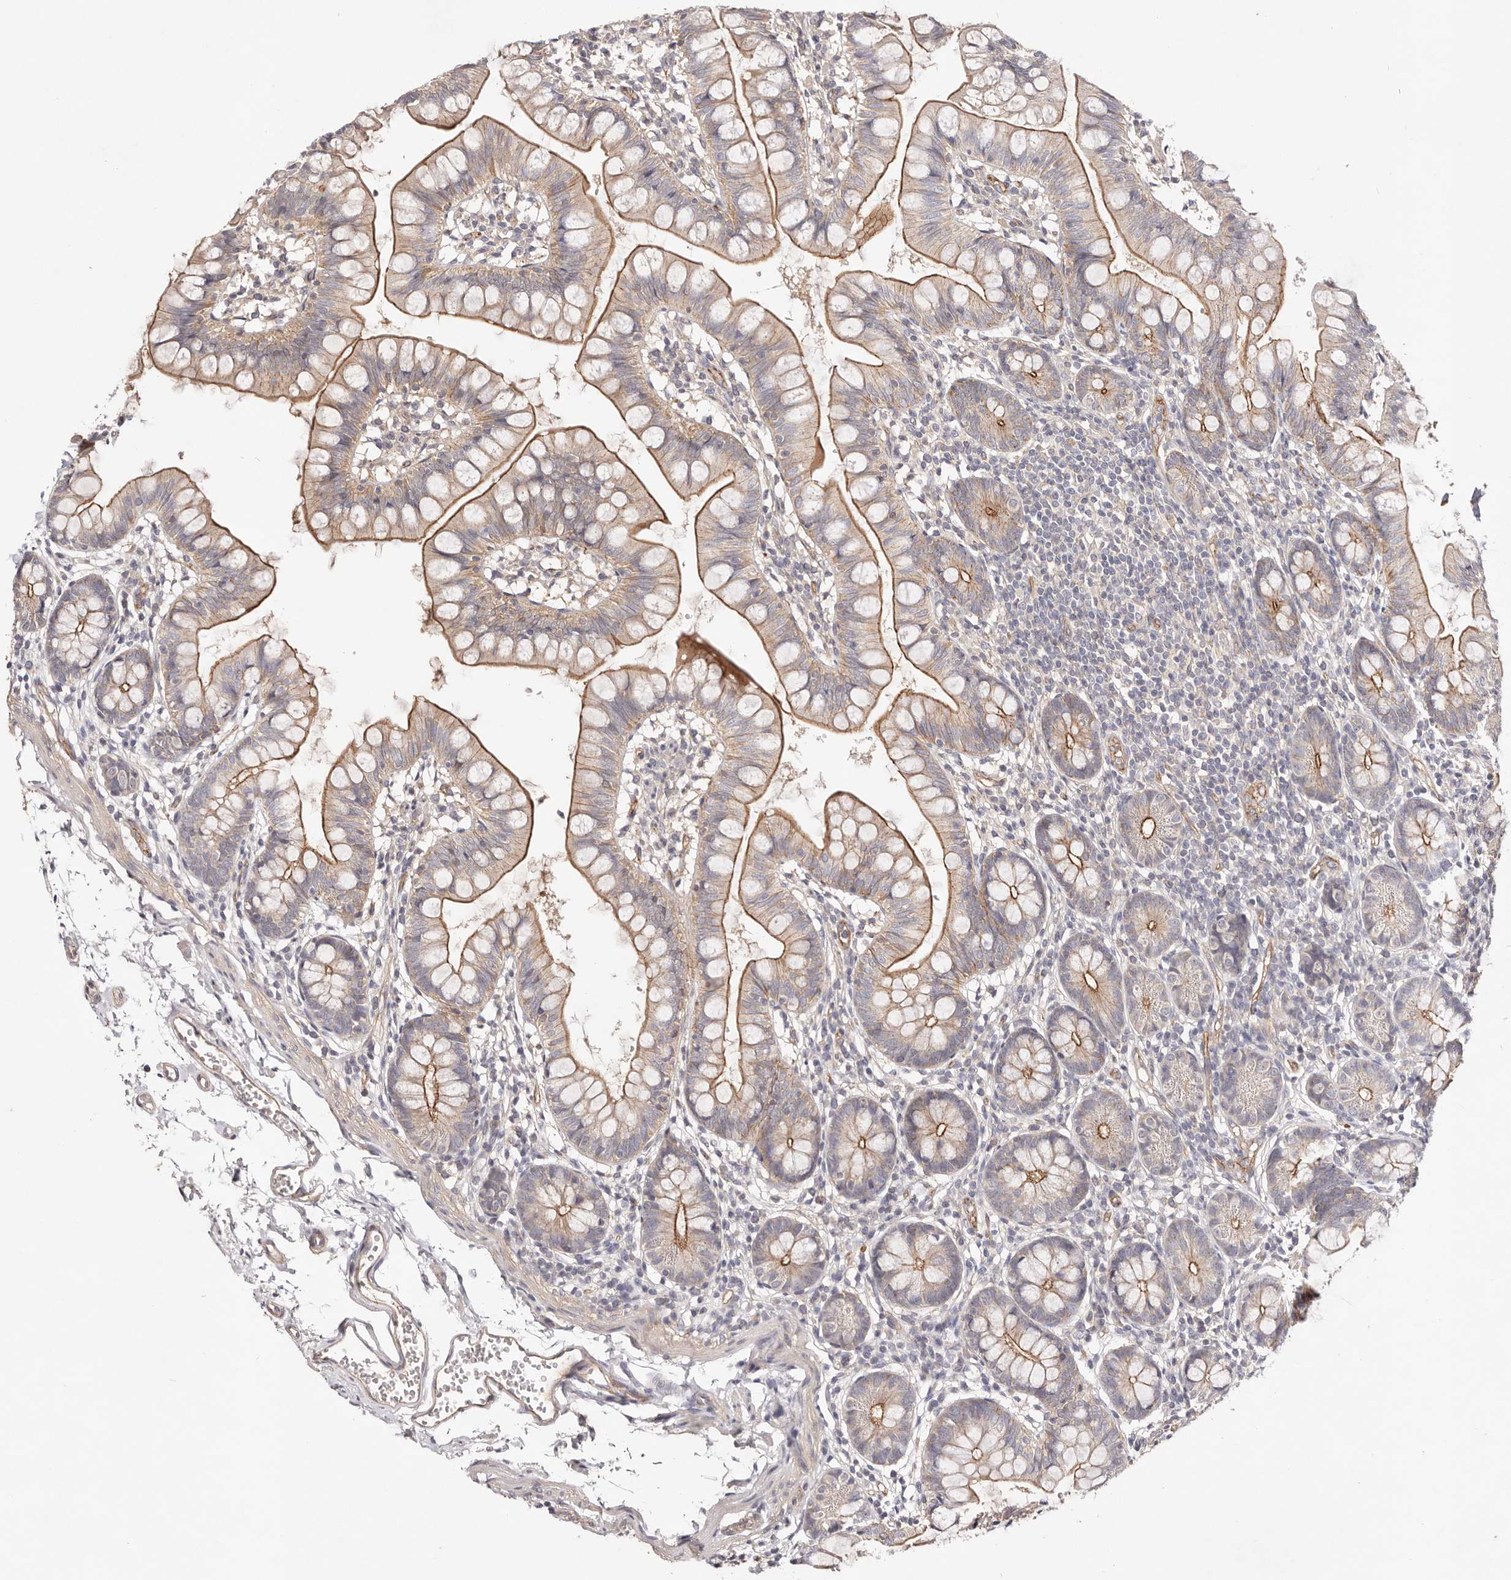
{"staining": {"intensity": "moderate", "quantity": "25%-75%", "location": "cytoplasmic/membranous"}, "tissue": "small intestine", "cell_type": "Glandular cells", "image_type": "normal", "snomed": [{"axis": "morphology", "description": "Normal tissue, NOS"}, {"axis": "topography", "description": "Small intestine"}], "caption": "A brown stain shows moderate cytoplasmic/membranous positivity of a protein in glandular cells of normal human small intestine. The staining was performed using DAB (3,3'-diaminobenzidine) to visualize the protein expression in brown, while the nuclei were stained in blue with hematoxylin (Magnification: 20x).", "gene": "SLC35B2", "patient": {"sex": "male", "age": 7}}